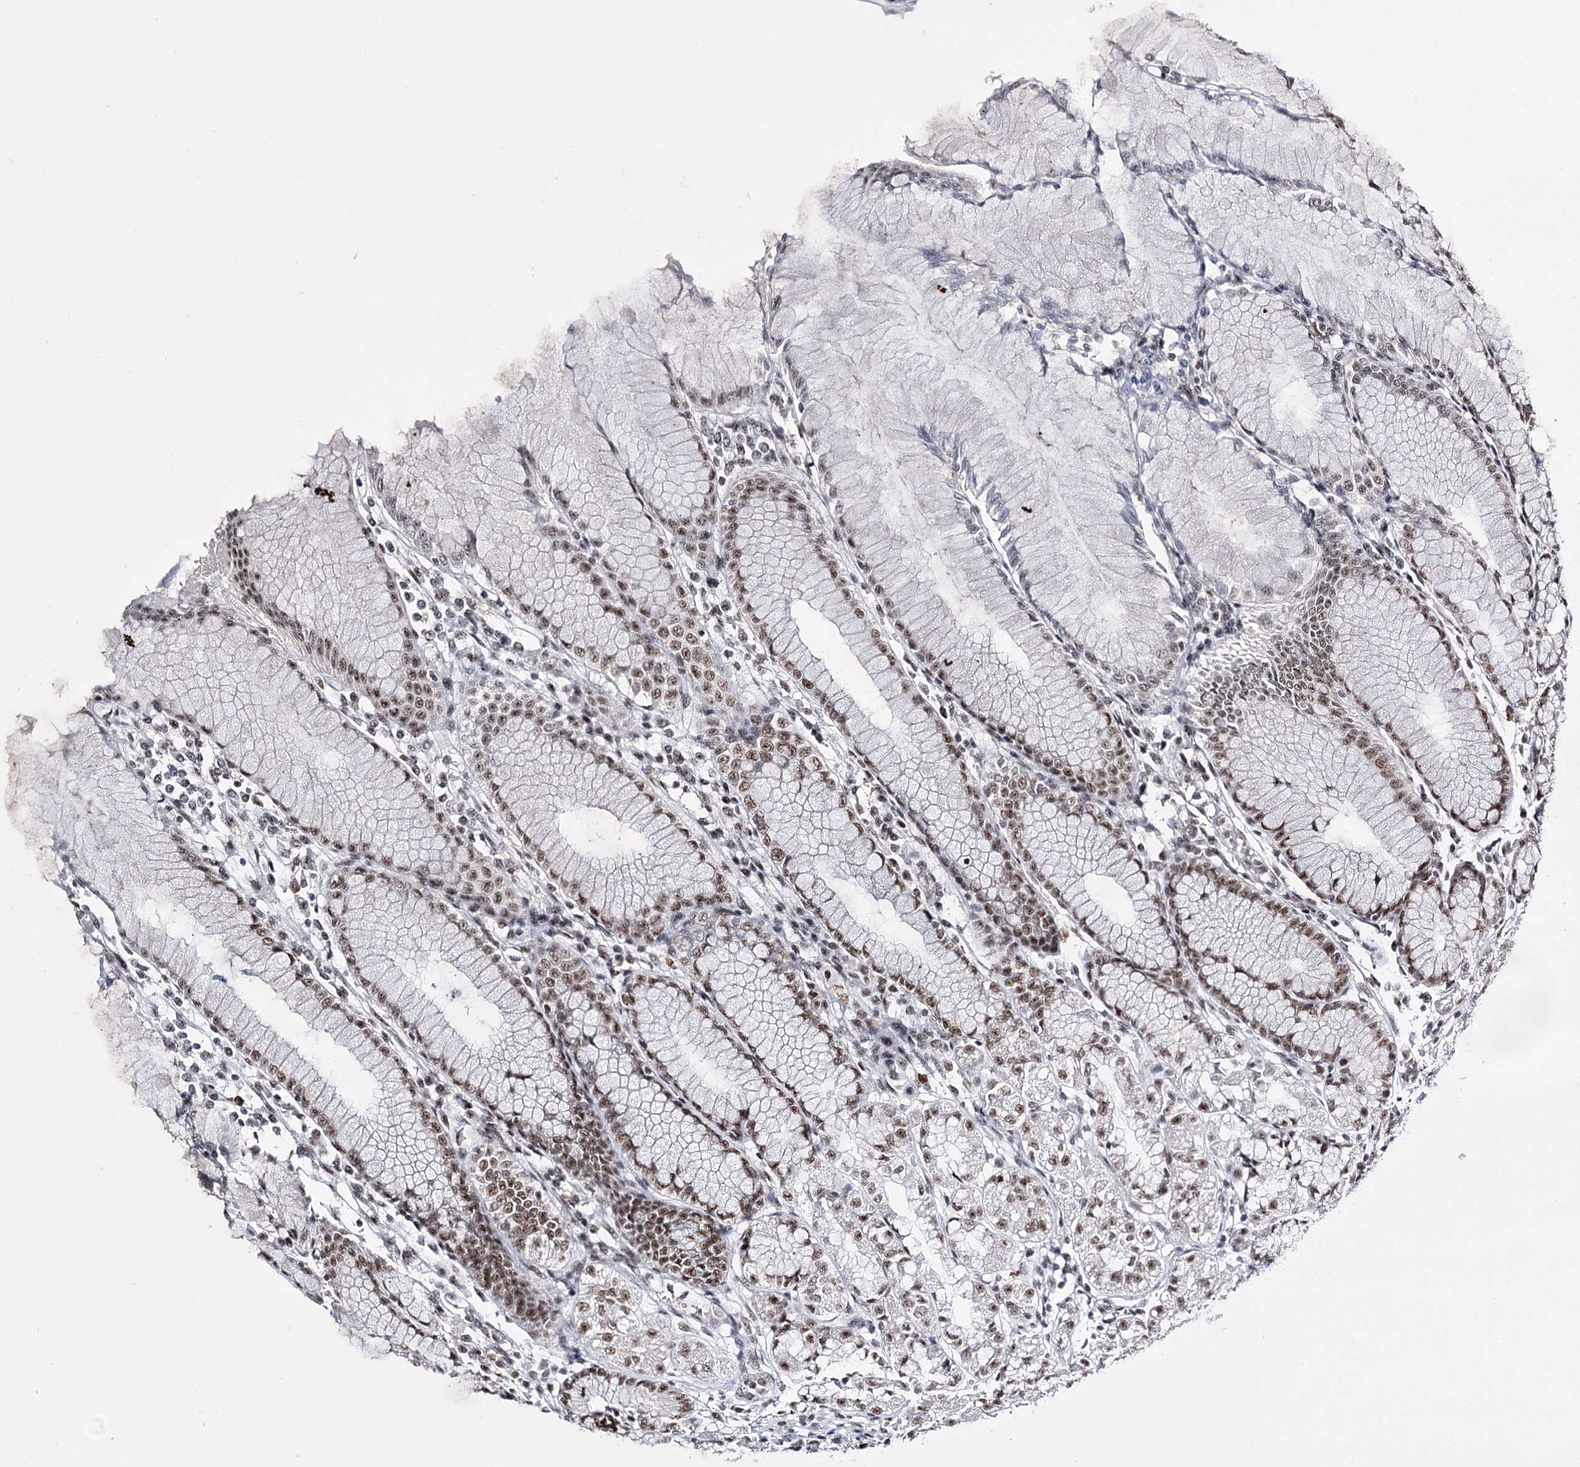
{"staining": {"intensity": "moderate", "quantity": ">75%", "location": "nuclear"}, "tissue": "stomach", "cell_type": "Glandular cells", "image_type": "normal", "snomed": [{"axis": "morphology", "description": "Normal tissue, NOS"}, {"axis": "topography", "description": "Stomach"}], "caption": "There is medium levels of moderate nuclear expression in glandular cells of normal stomach, as demonstrated by immunohistochemical staining (brown color).", "gene": "PRPF40A", "patient": {"sex": "female", "age": 57}}